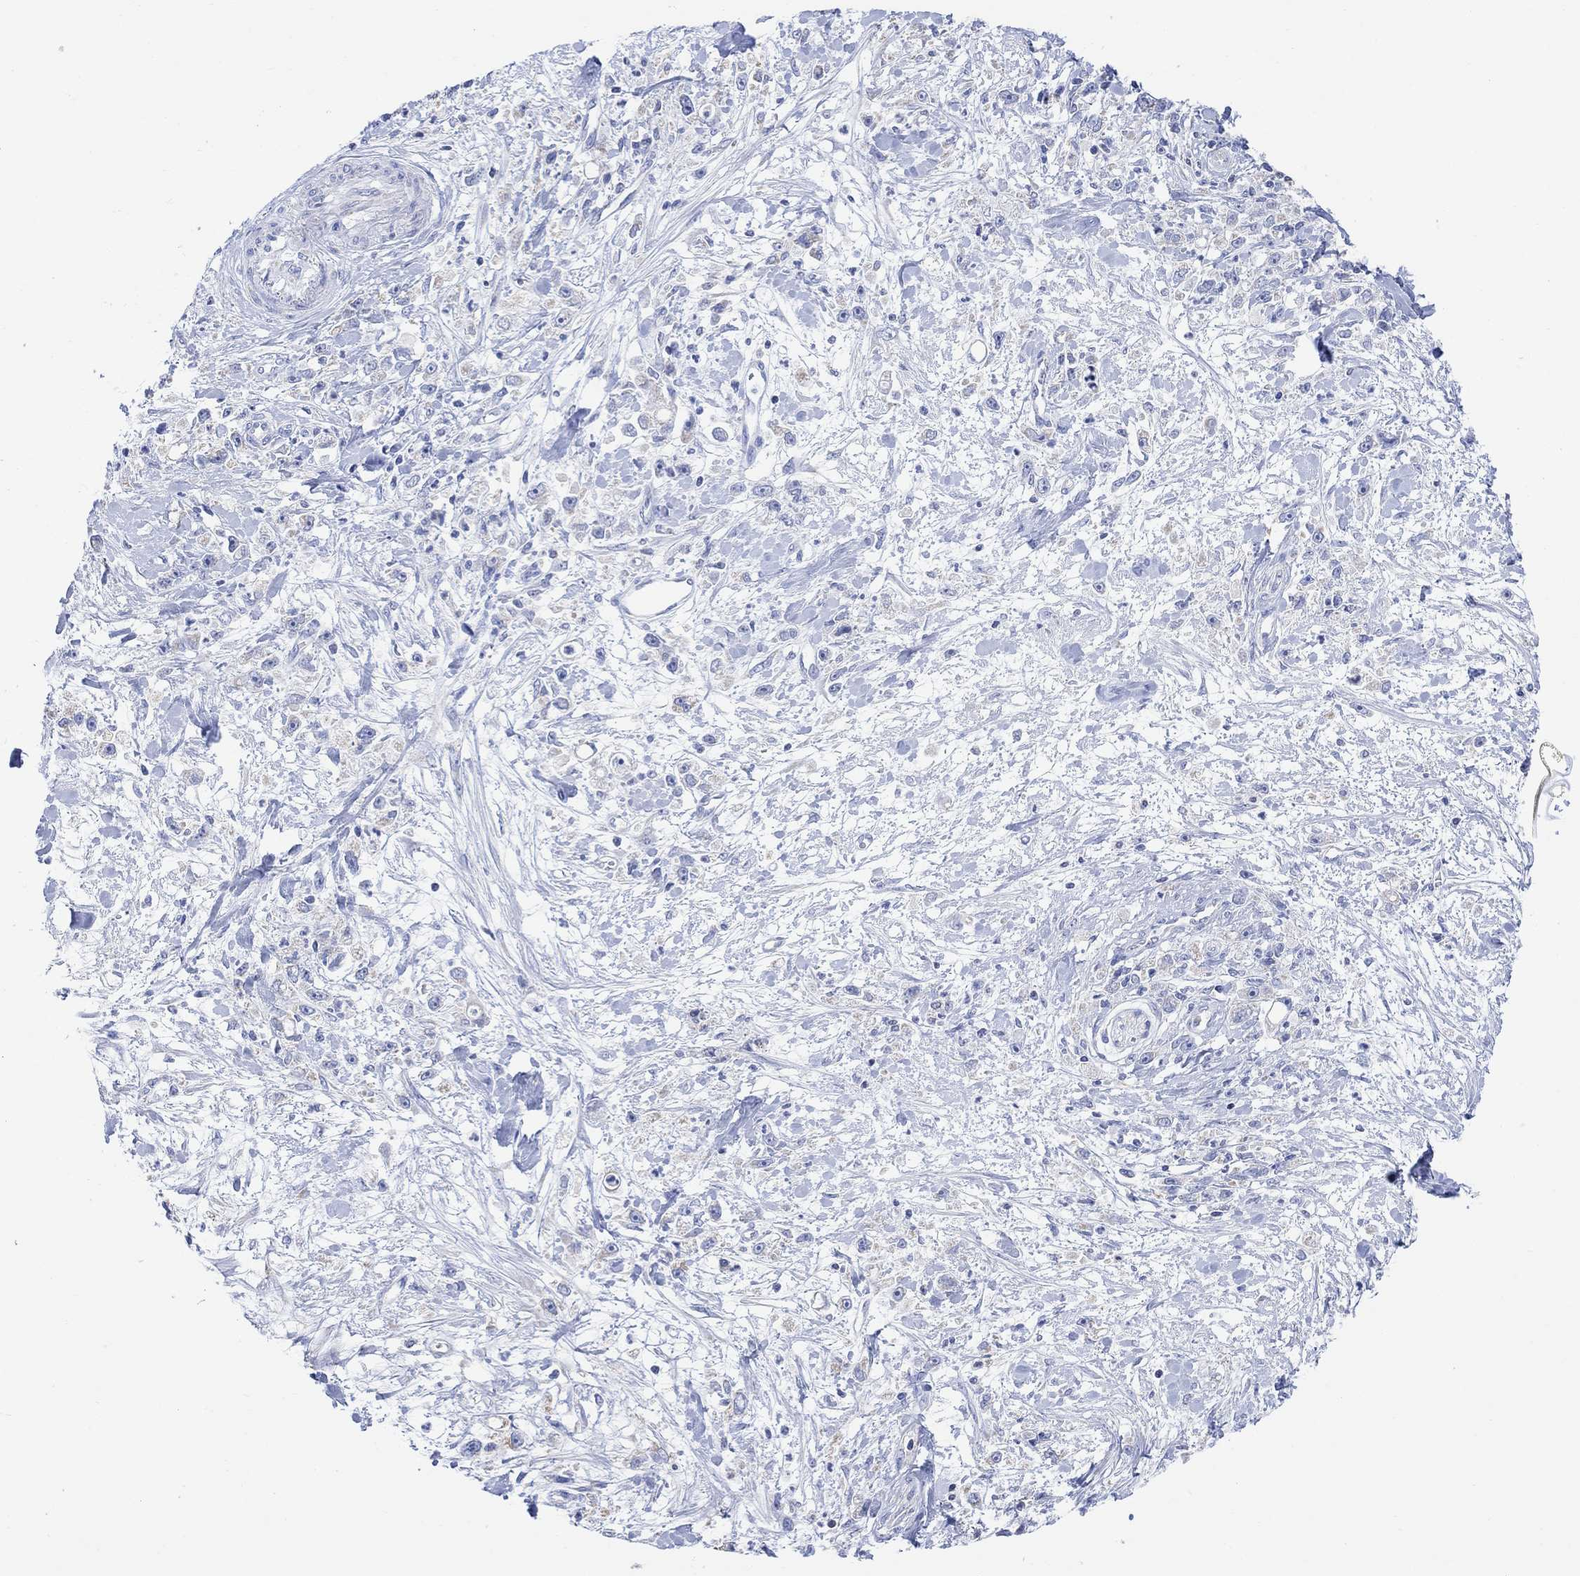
{"staining": {"intensity": "negative", "quantity": "none", "location": "none"}, "tissue": "stomach cancer", "cell_type": "Tumor cells", "image_type": "cancer", "snomed": [{"axis": "morphology", "description": "Adenocarcinoma, NOS"}, {"axis": "topography", "description": "Stomach"}], "caption": "Stomach cancer (adenocarcinoma) stained for a protein using immunohistochemistry (IHC) displays no expression tumor cells.", "gene": "SYT12", "patient": {"sex": "female", "age": 59}}